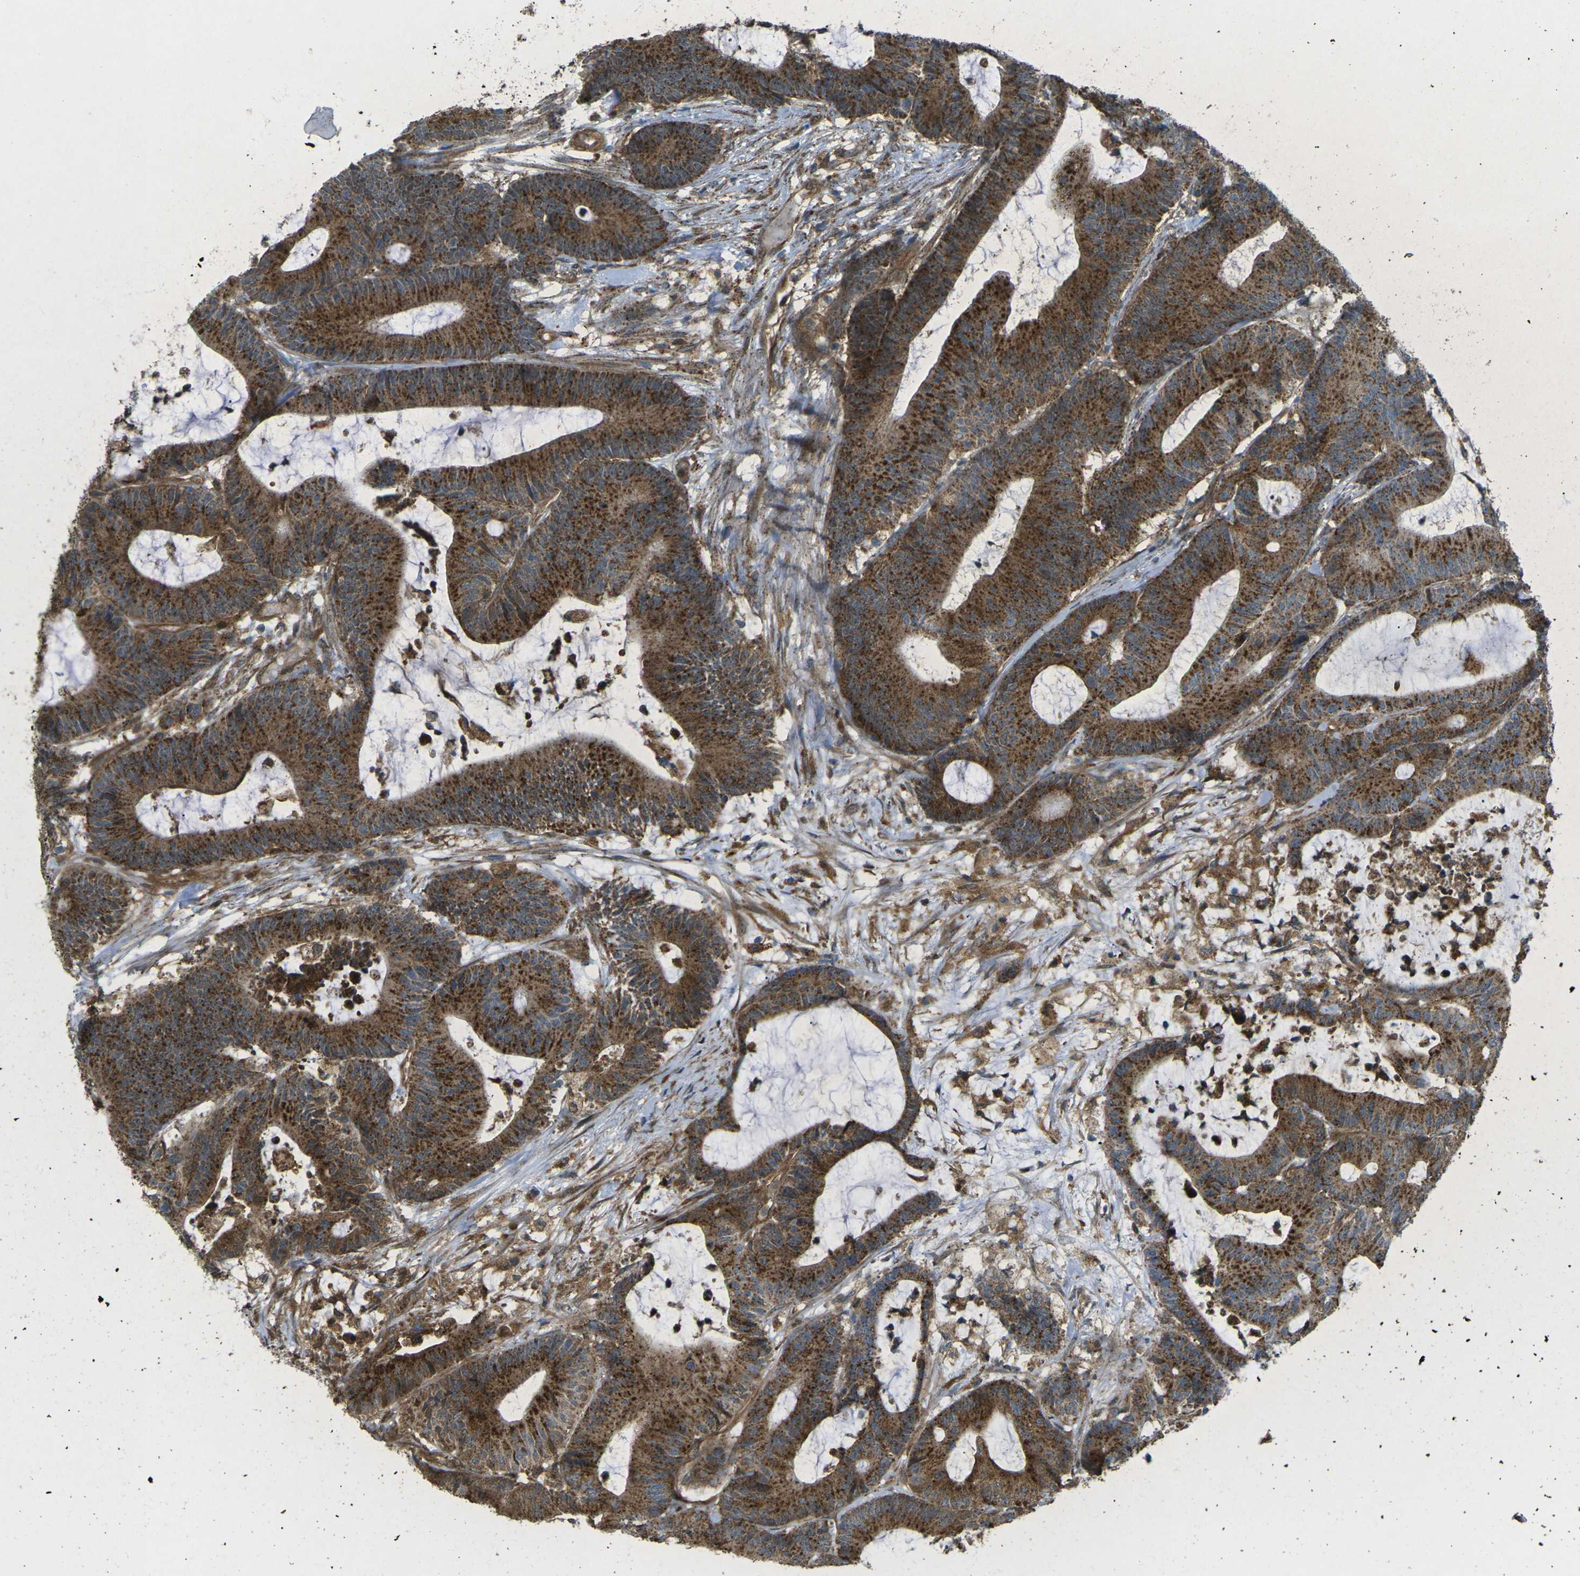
{"staining": {"intensity": "strong", "quantity": ">75%", "location": "cytoplasmic/membranous"}, "tissue": "colorectal cancer", "cell_type": "Tumor cells", "image_type": "cancer", "snomed": [{"axis": "morphology", "description": "Adenocarcinoma, NOS"}, {"axis": "topography", "description": "Colon"}], "caption": "Adenocarcinoma (colorectal) stained with DAB IHC exhibits high levels of strong cytoplasmic/membranous positivity in about >75% of tumor cells.", "gene": "CHMP3", "patient": {"sex": "female", "age": 84}}